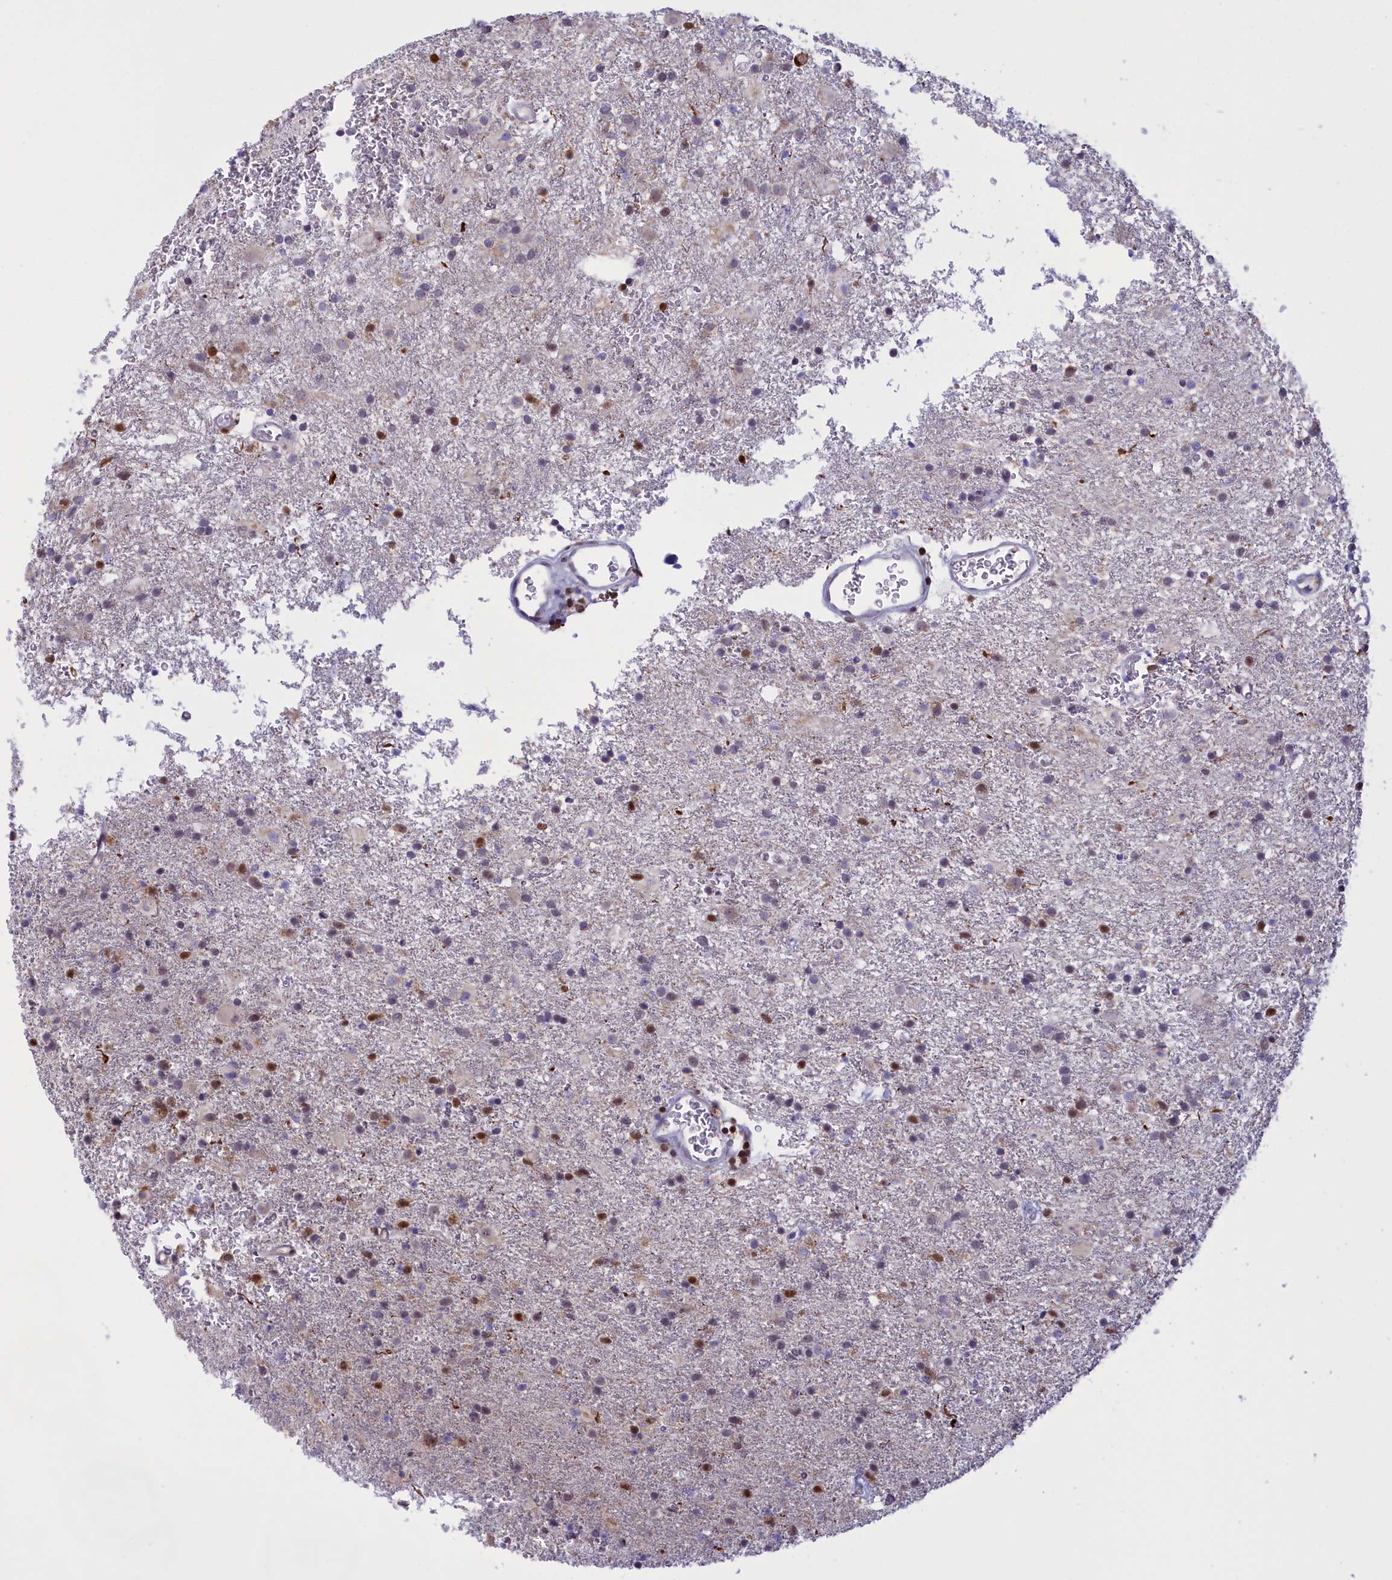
{"staining": {"intensity": "moderate", "quantity": "<25%", "location": "nuclear"}, "tissue": "glioma", "cell_type": "Tumor cells", "image_type": "cancer", "snomed": [{"axis": "morphology", "description": "Glioma, malignant, Low grade"}, {"axis": "topography", "description": "Brain"}], "caption": "High-magnification brightfield microscopy of glioma stained with DAB (brown) and counterstained with hematoxylin (blue). tumor cells exhibit moderate nuclear positivity is identified in about<25% of cells.", "gene": "IZUMO2", "patient": {"sex": "male", "age": 65}}